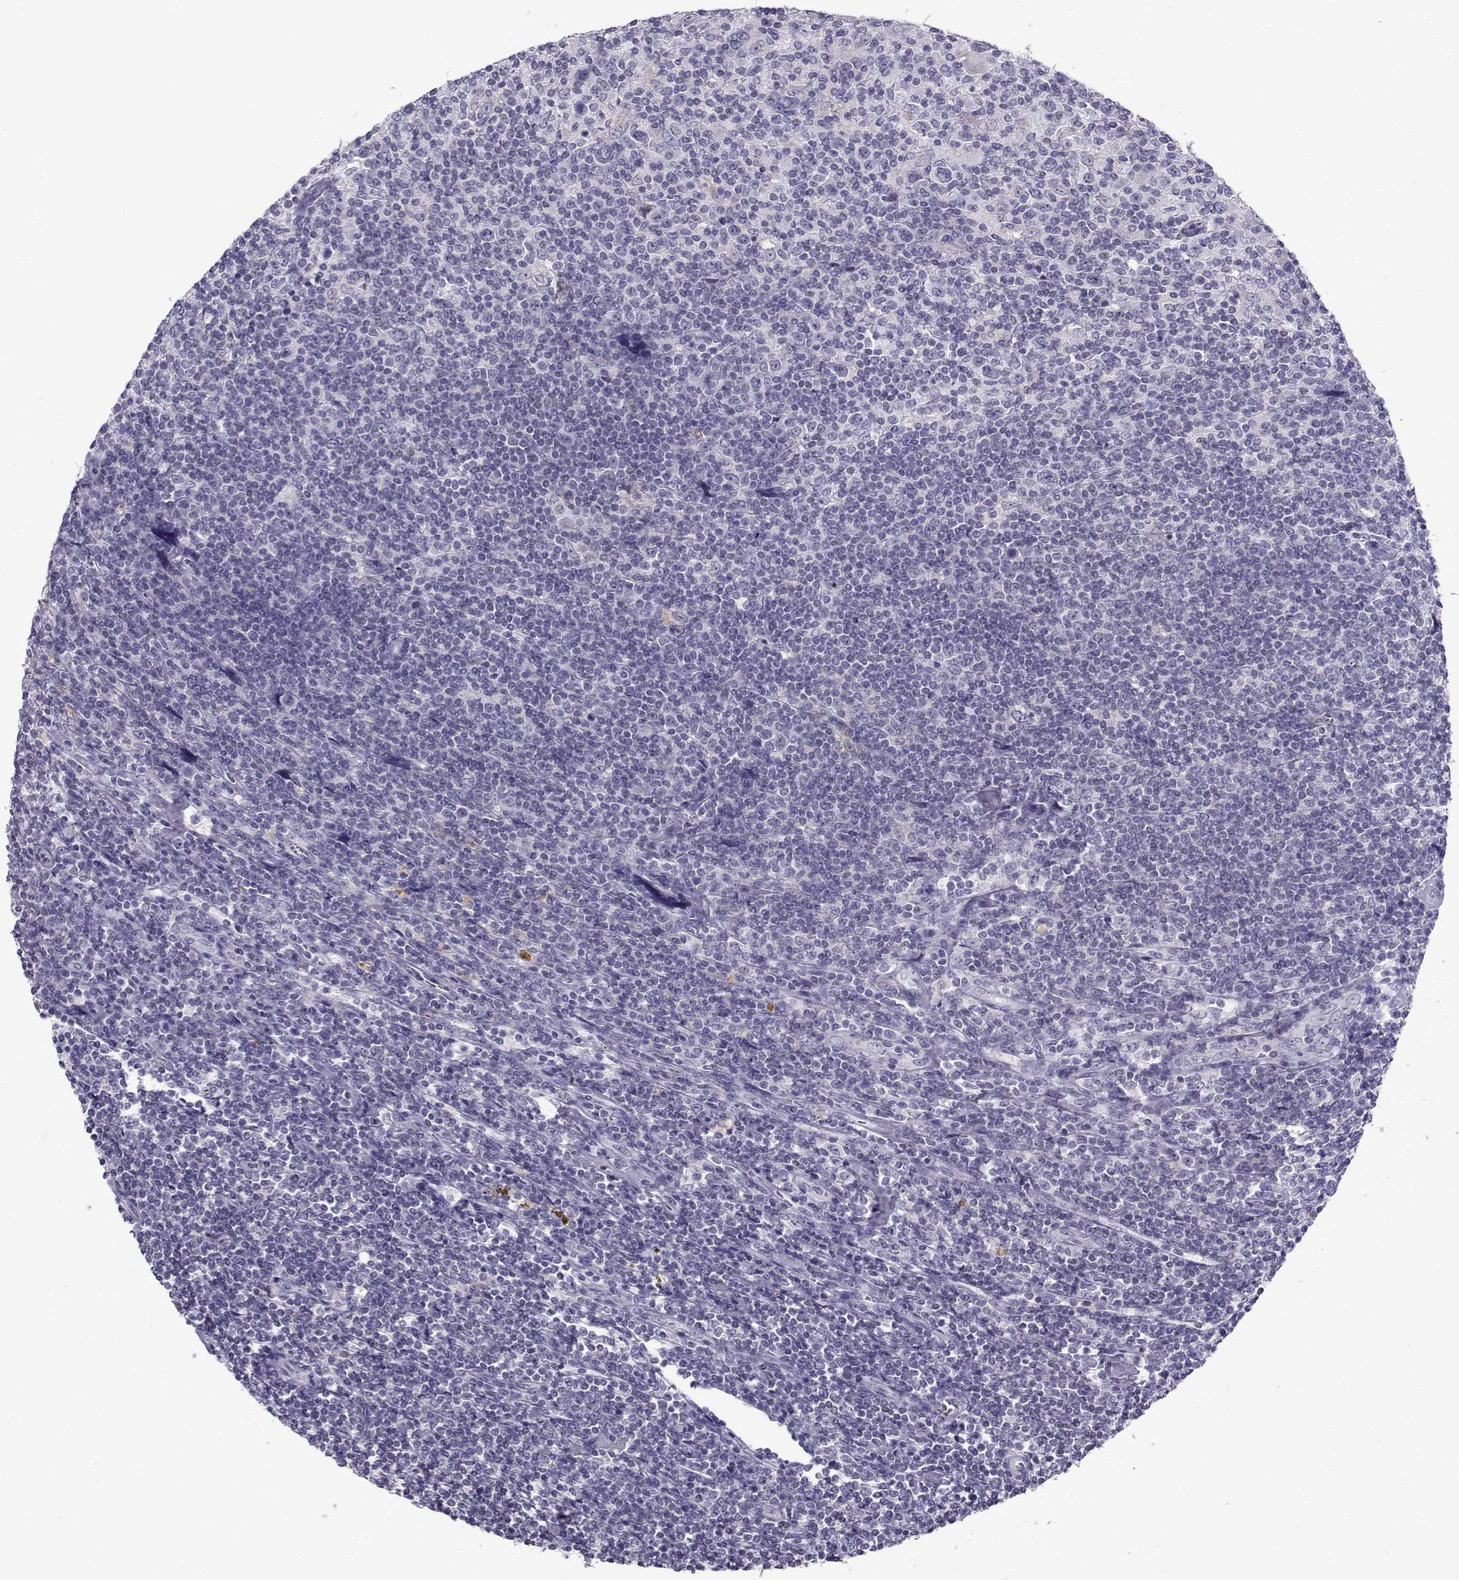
{"staining": {"intensity": "negative", "quantity": "none", "location": "none"}, "tissue": "lymphoma", "cell_type": "Tumor cells", "image_type": "cancer", "snomed": [{"axis": "morphology", "description": "Hodgkin's disease, NOS"}, {"axis": "topography", "description": "Lymph node"}], "caption": "Protein analysis of lymphoma demonstrates no significant expression in tumor cells. The staining was performed using DAB (3,3'-diaminobenzidine) to visualize the protein expression in brown, while the nuclei were stained in blue with hematoxylin (Magnification: 20x).", "gene": "FAM166A", "patient": {"sex": "male", "age": 40}}